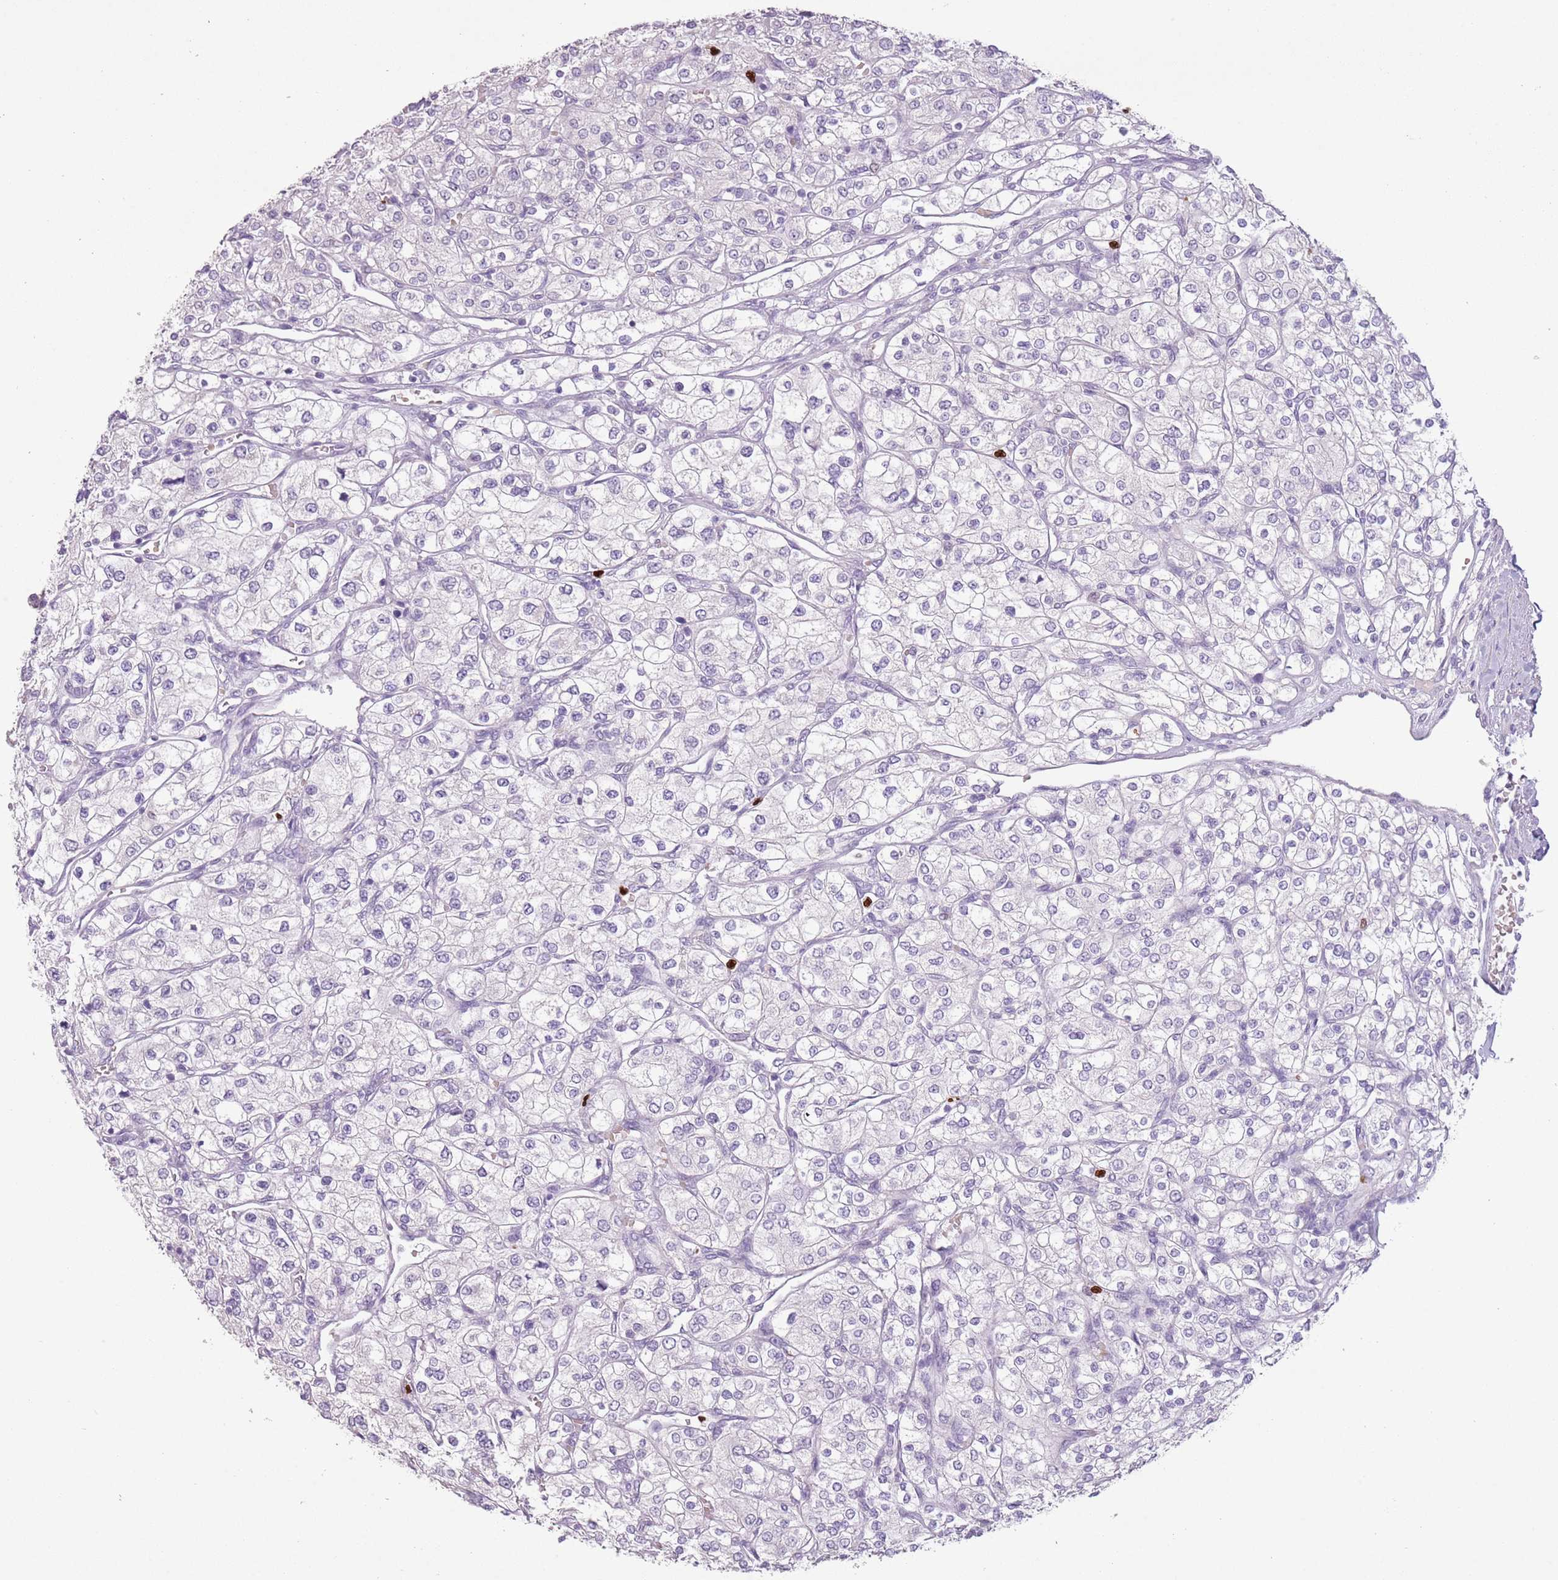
{"staining": {"intensity": "negative", "quantity": "none", "location": "none"}, "tissue": "renal cancer", "cell_type": "Tumor cells", "image_type": "cancer", "snomed": [{"axis": "morphology", "description": "Adenocarcinoma, NOS"}, {"axis": "topography", "description": "Kidney"}], "caption": "Tumor cells show no significant protein staining in renal cancer.", "gene": "CELF6", "patient": {"sex": "male", "age": 80}}